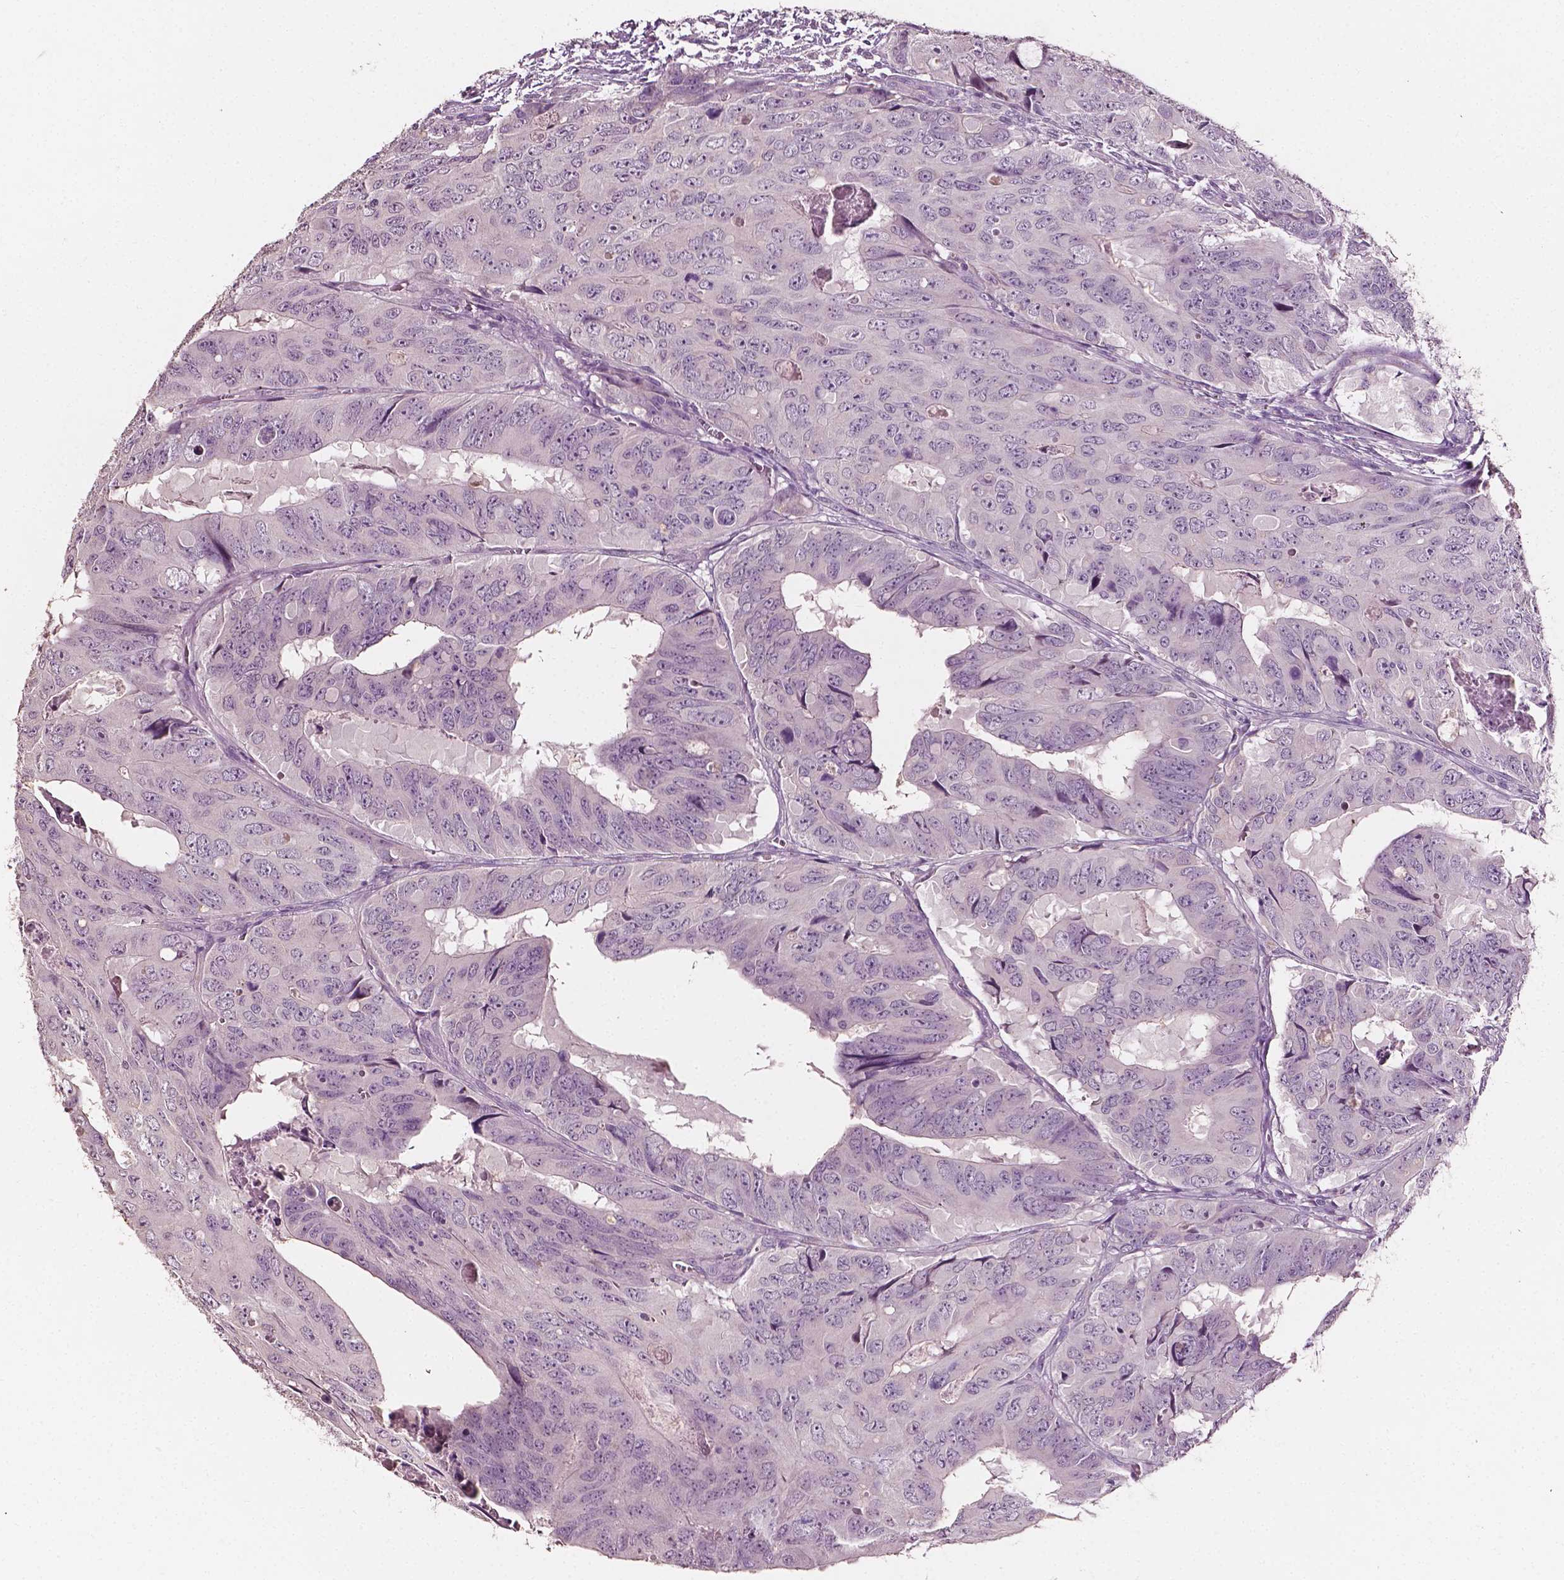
{"staining": {"intensity": "negative", "quantity": "none", "location": "none"}, "tissue": "colorectal cancer", "cell_type": "Tumor cells", "image_type": "cancer", "snomed": [{"axis": "morphology", "description": "Adenocarcinoma, NOS"}, {"axis": "topography", "description": "Colon"}], "caption": "Adenocarcinoma (colorectal) stained for a protein using IHC exhibits no positivity tumor cells.", "gene": "PLA2R1", "patient": {"sex": "male", "age": 79}}